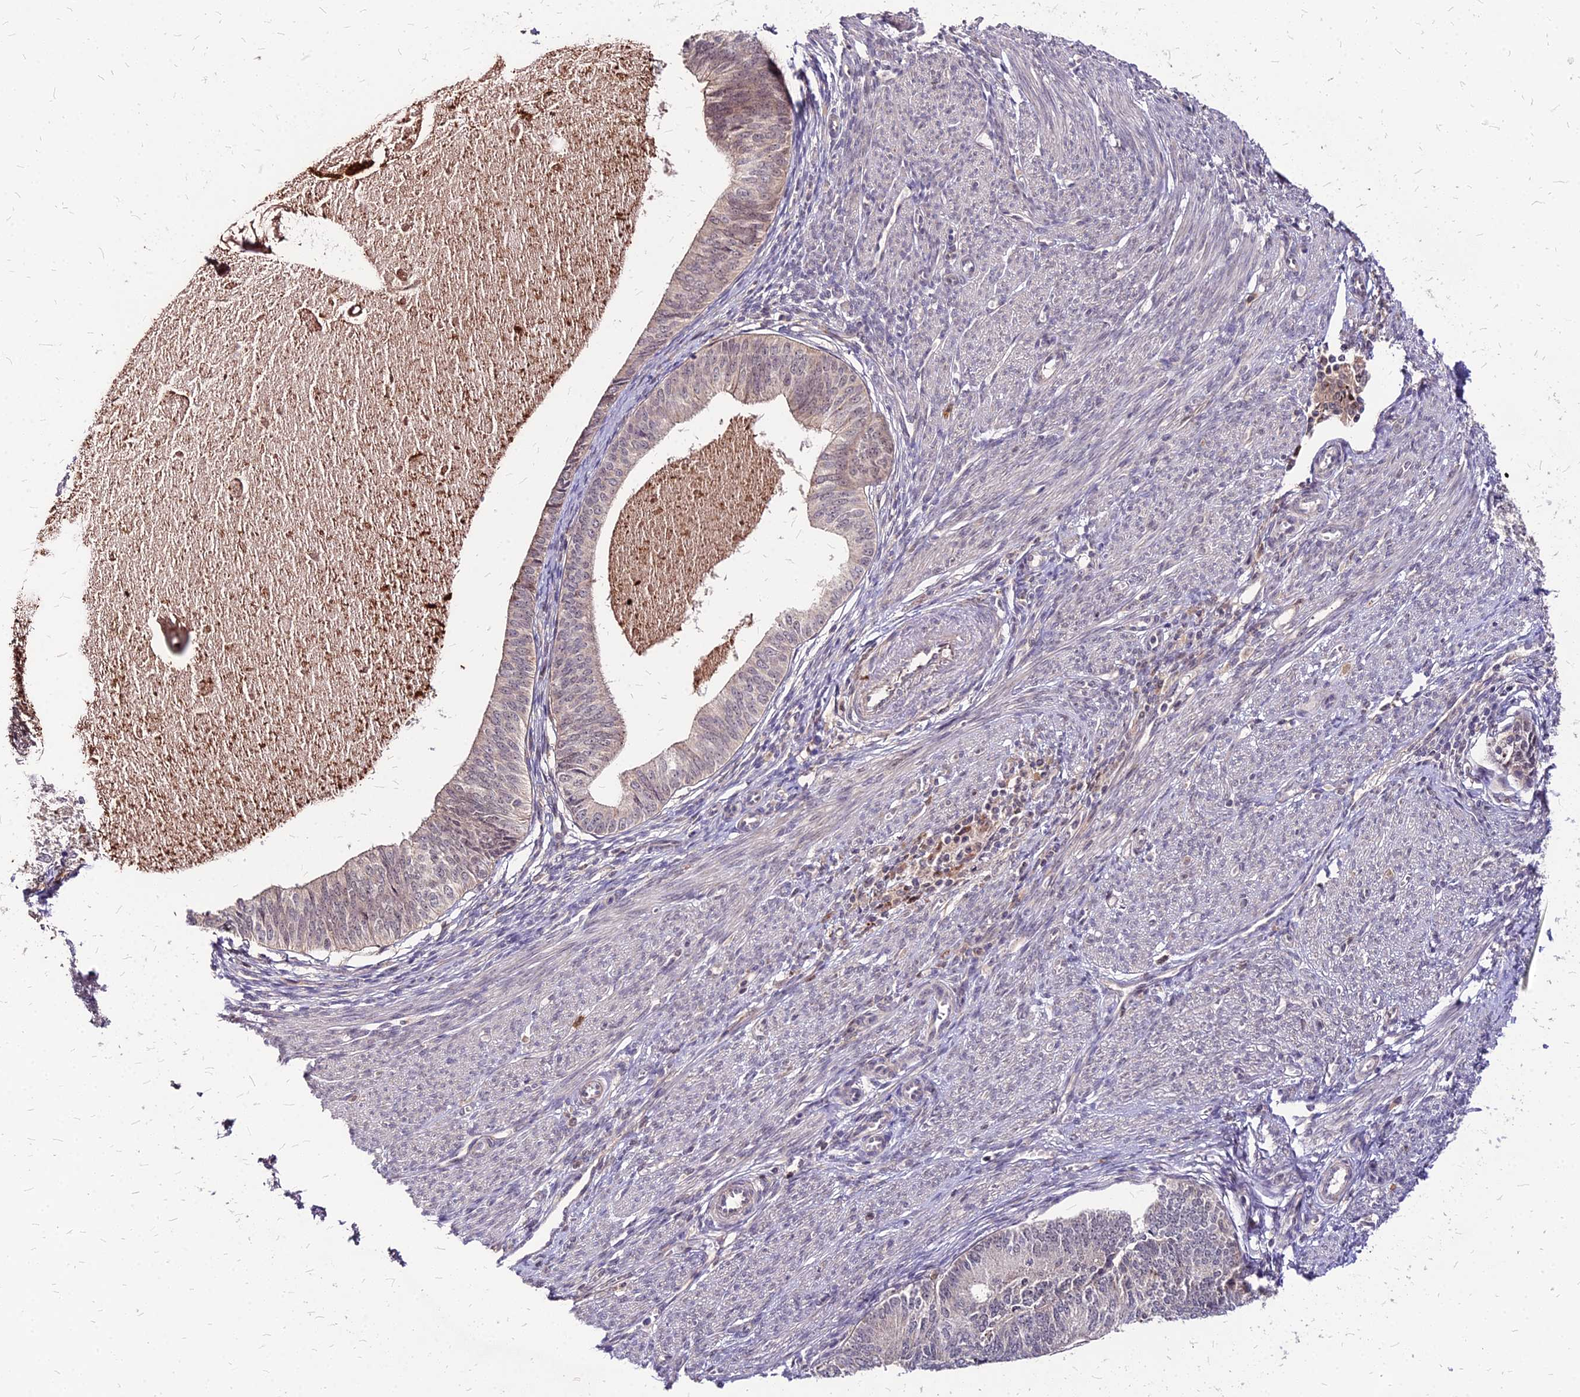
{"staining": {"intensity": "moderate", "quantity": "<25%", "location": "cytoplasmic/membranous"}, "tissue": "endometrial cancer", "cell_type": "Tumor cells", "image_type": "cancer", "snomed": [{"axis": "morphology", "description": "Adenocarcinoma, NOS"}, {"axis": "topography", "description": "Endometrium"}], "caption": "Immunohistochemistry image of human endometrial adenocarcinoma stained for a protein (brown), which displays low levels of moderate cytoplasmic/membranous positivity in approximately <25% of tumor cells.", "gene": "APBA3", "patient": {"sex": "female", "age": 68}}